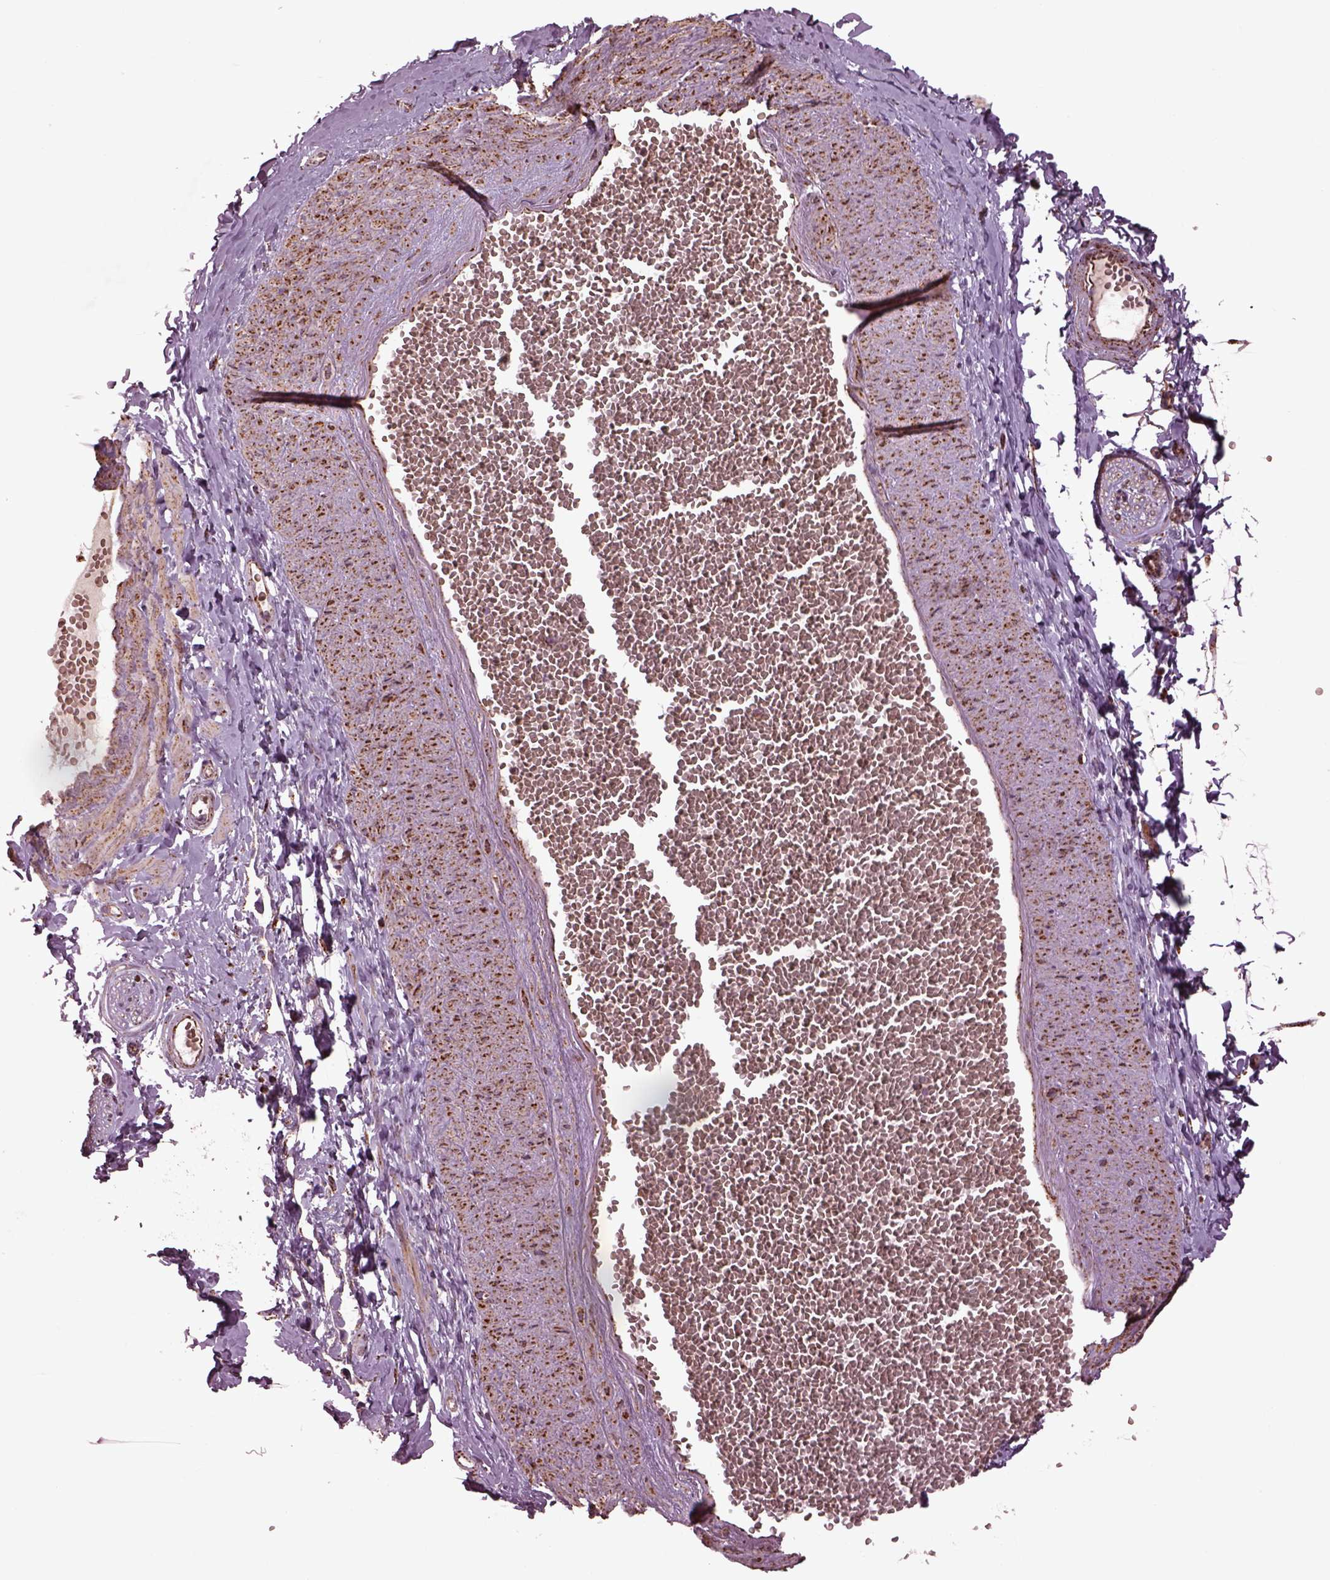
{"staining": {"intensity": "moderate", "quantity": ">75%", "location": "cytoplasmic/membranous"}, "tissue": "adipose tissue", "cell_type": "Adipocytes", "image_type": "normal", "snomed": [{"axis": "morphology", "description": "Normal tissue, NOS"}, {"axis": "topography", "description": "Smooth muscle"}, {"axis": "topography", "description": "Peripheral nerve tissue"}], "caption": "The histopathology image shows a brown stain indicating the presence of a protein in the cytoplasmic/membranous of adipocytes in adipose tissue.", "gene": "TMEM254", "patient": {"sex": "male", "age": 22}}